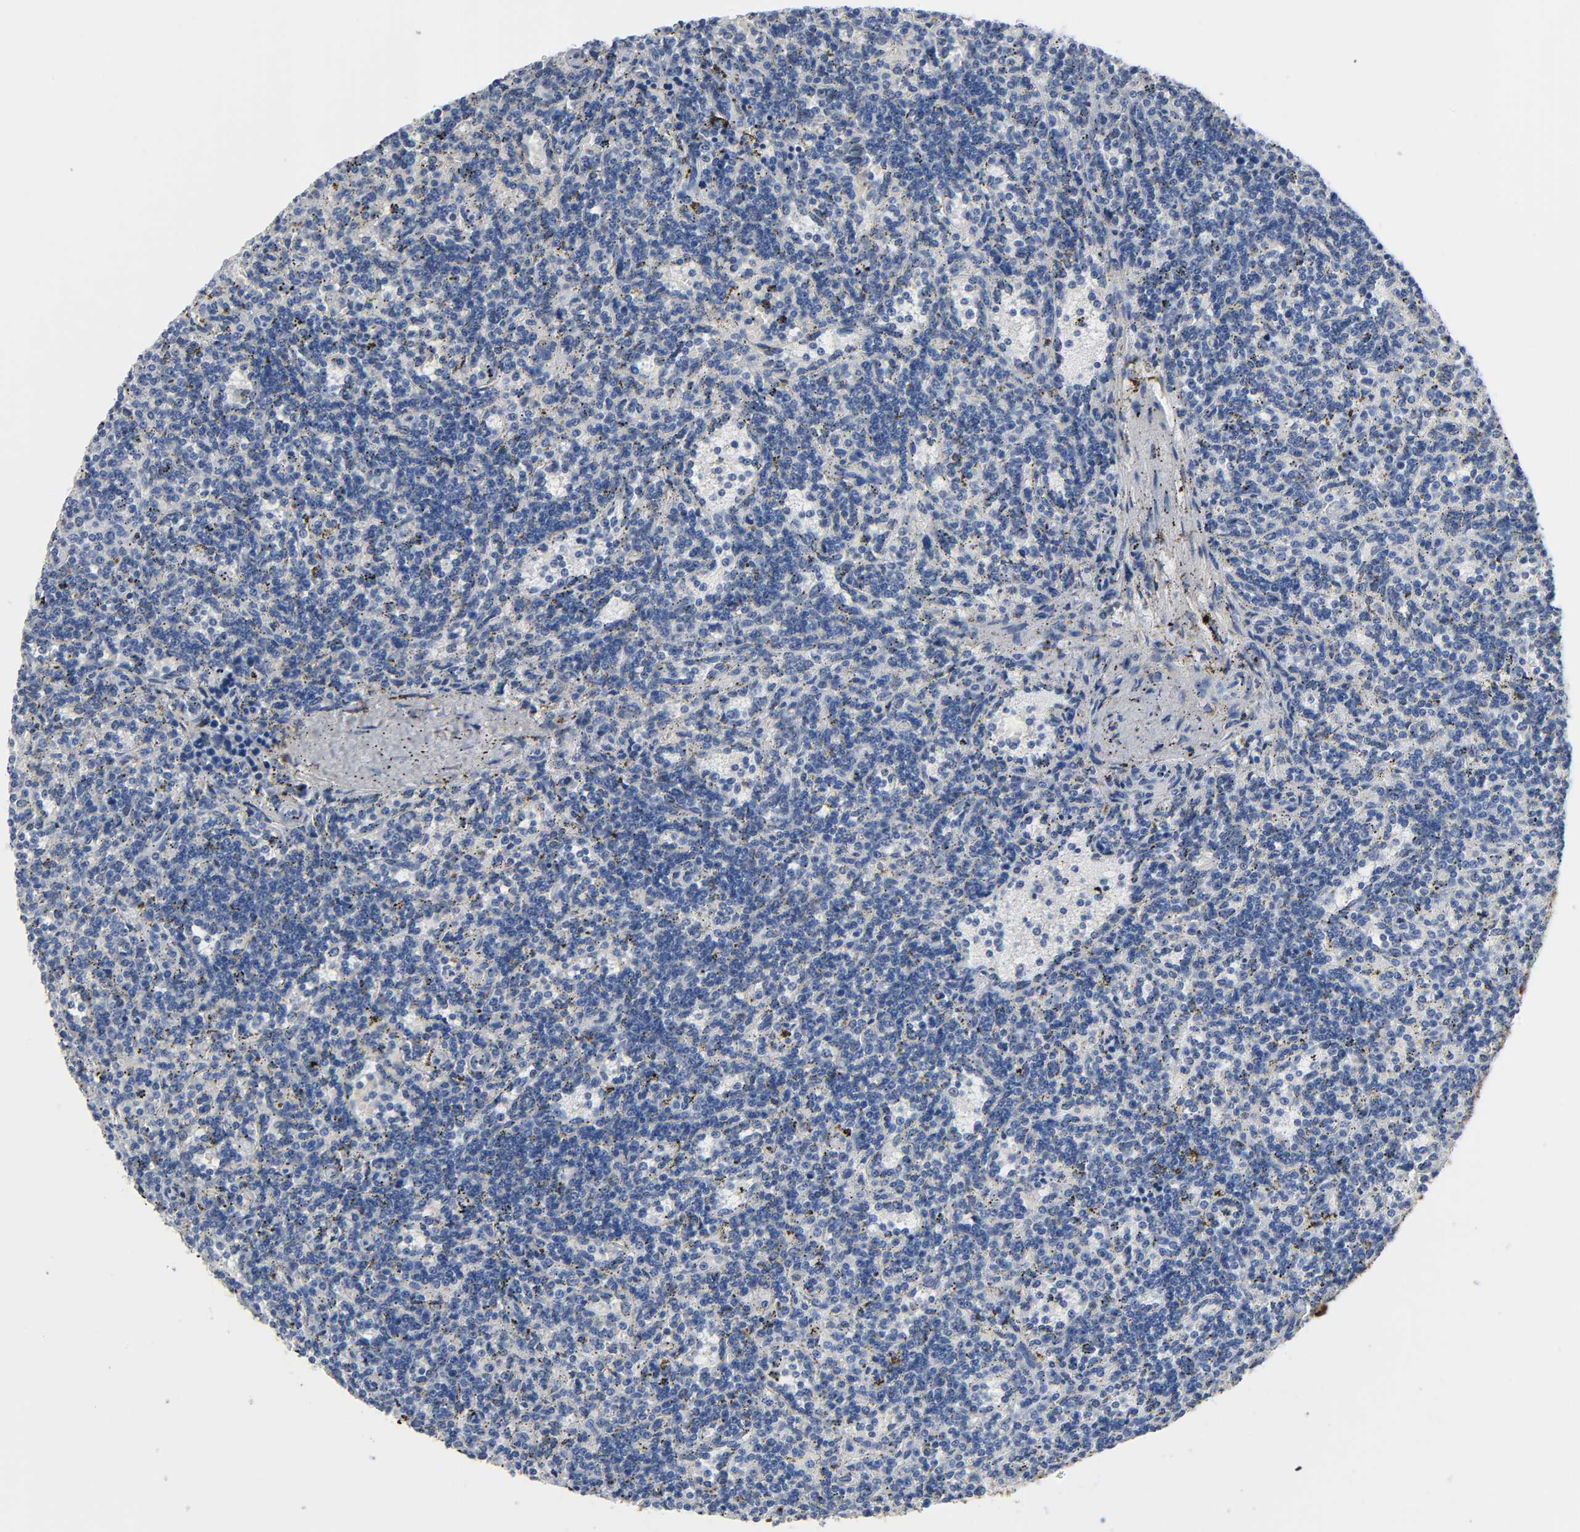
{"staining": {"intensity": "negative", "quantity": "none", "location": "none"}, "tissue": "lymphoma", "cell_type": "Tumor cells", "image_type": "cancer", "snomed": [{"axis": "morphology", "description": "Malignant lymphoma, non-Hodgkin's type, Low grade"}, {"axis": "topography", "description": "Spleen"}], "caption": "DAB immunohistochemical staining of malignant lymphoma, non-Hodgkin's type (low-grade) displays no significant positivity in tumor cells.", "gene": "FBLN1", "patient": {"sex": "male", "age": 73}}